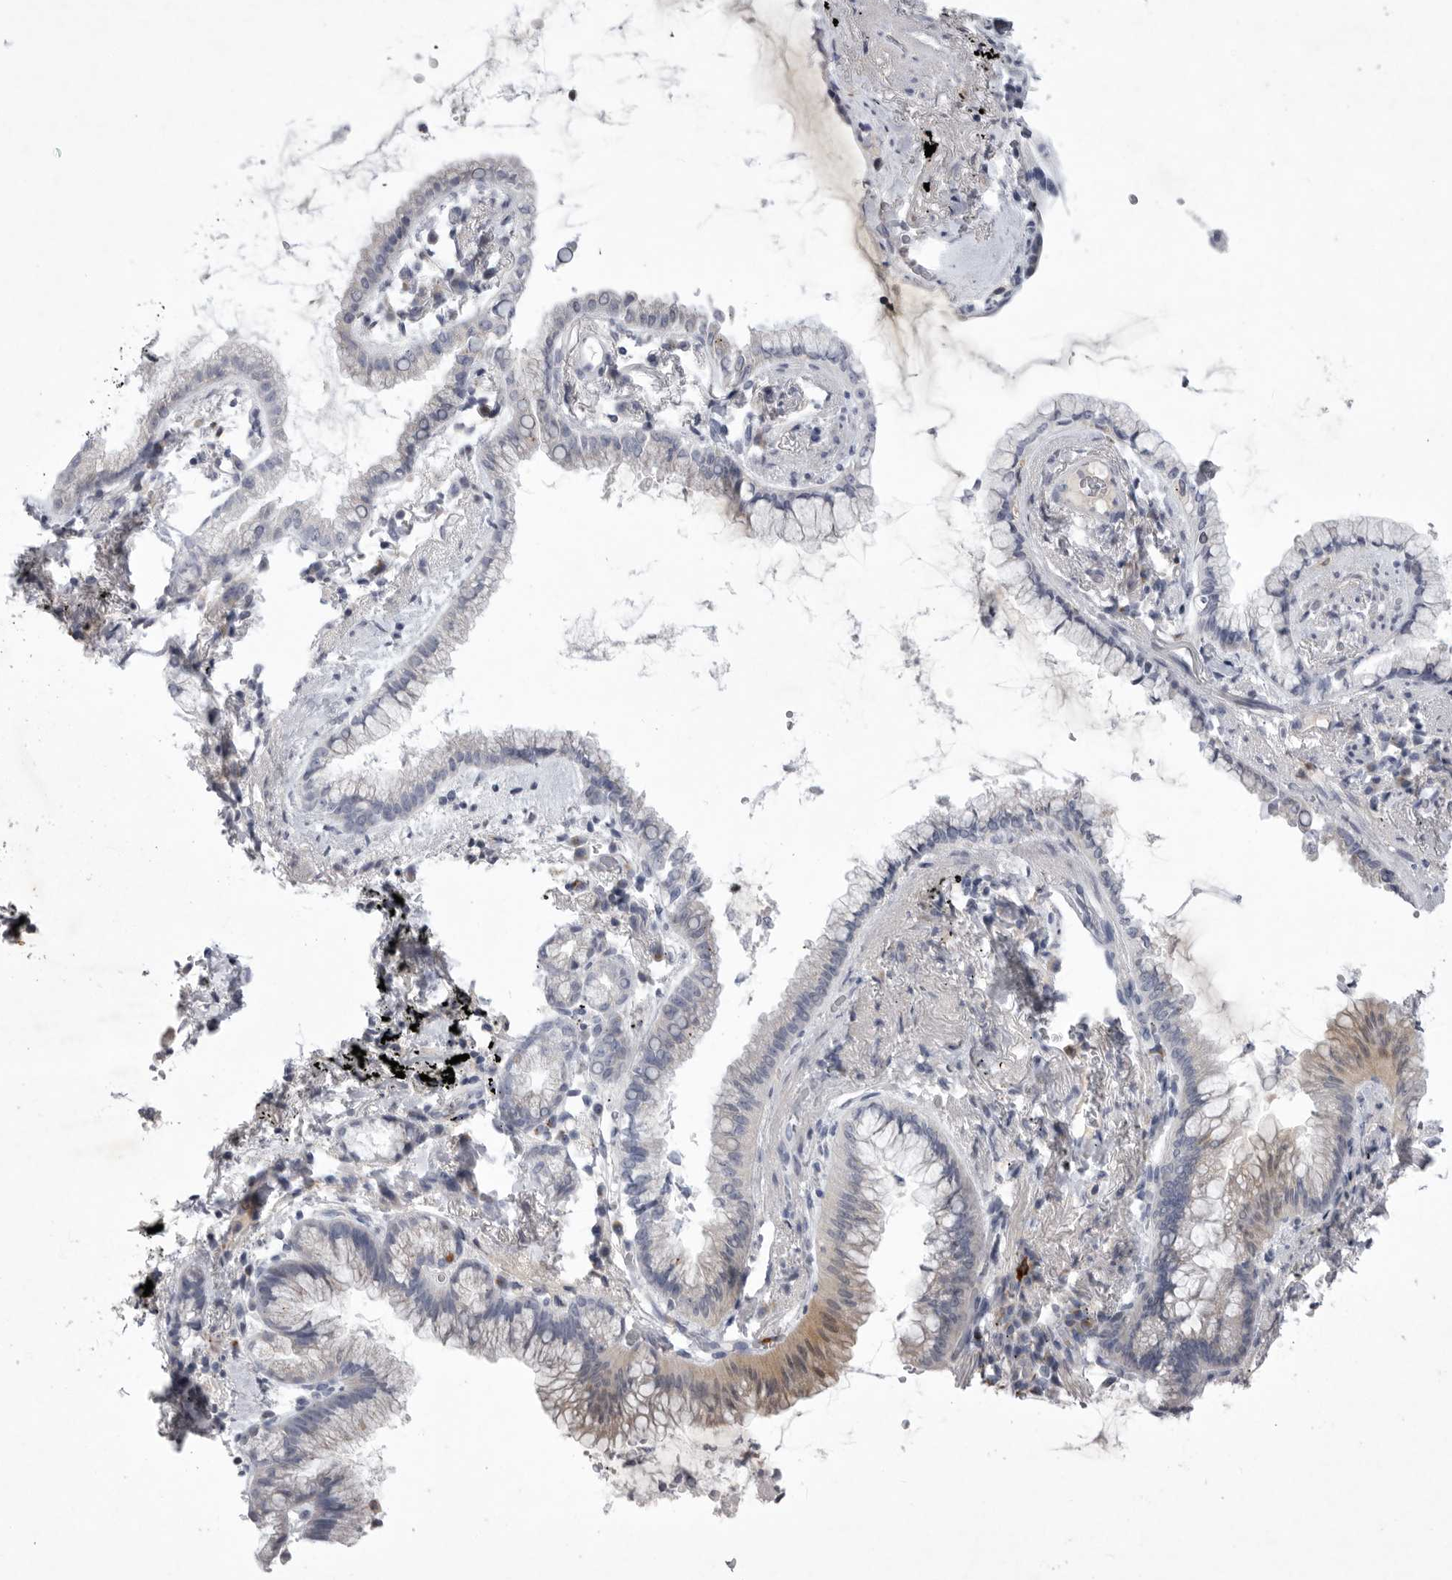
{"staining": {"intensity": "weak", "quantity": "<25%", "location": "cytoplasmic/membranous"}, "tissue": "lung cancer", "cell_type": "Tumor cells", "image_type": "cancer", "snomed": [{"axis": "morphology", "description": "Adenocarcinoma, NOS"}, {"axis": "topography", "description": "Lung"}], "caption": "IHC of human adenocarcinoma (lung) displays no staining in tumor cells. (Immunohistochemistry, brightfield microscopy, high magnification).", "gene": "SIGLEC10", "patient": {"sex": "female", "age": 70}}